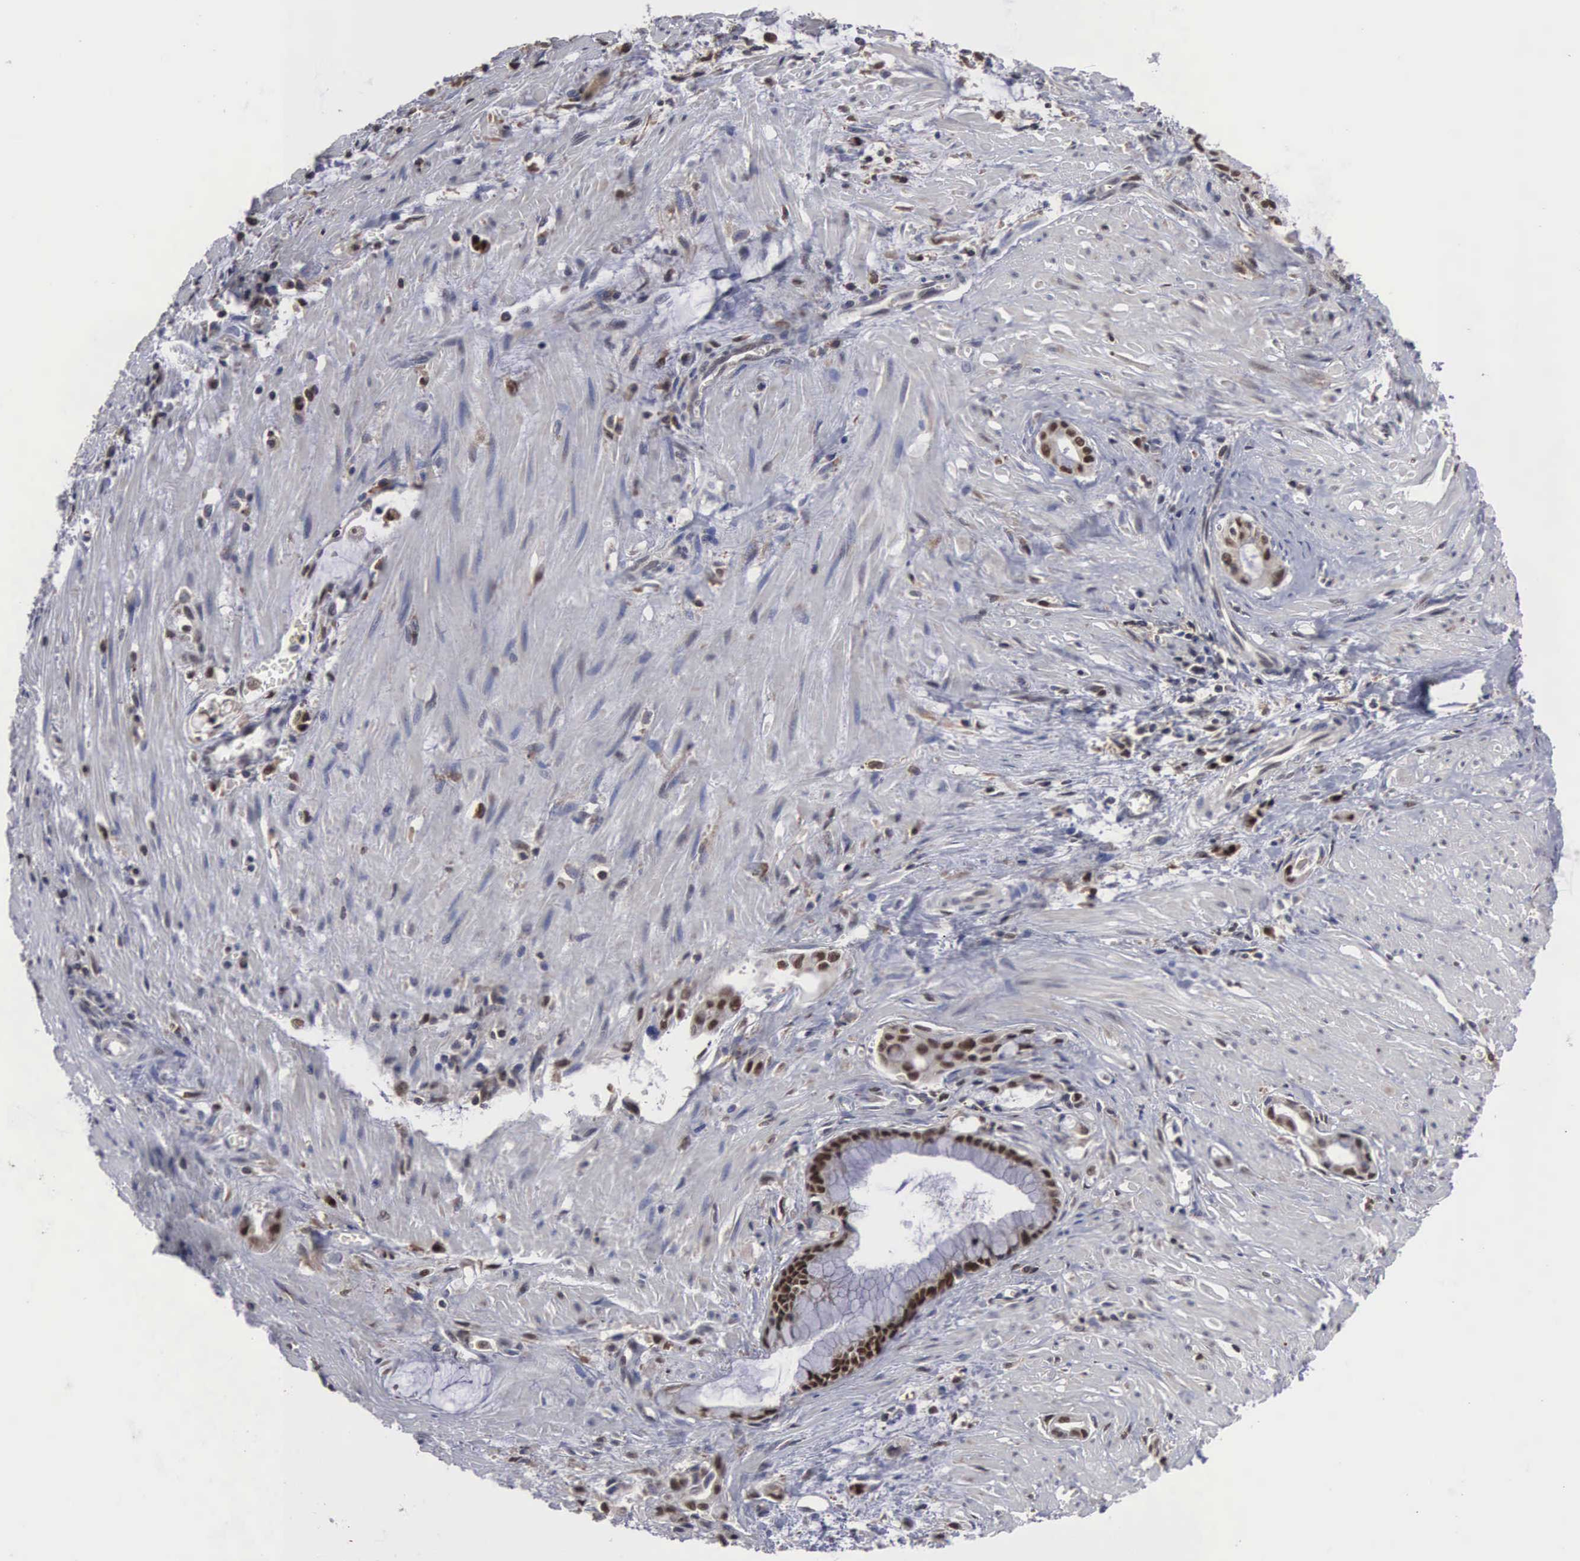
{"staining": {"intensity": "strong", "quantity": ">75%", "location": "nuclear"}, "tissue": "pancreatic cancer", "cell_type": "Tumor cells", "image_type": "cancer", "snomed": [{"axis": "morphology", "description": "Adenocarcinoma, NOS"}, {"axis": "topography", "description": "Pancreas"}], "caption": "Immunohistochemical staining of human pancreatic cancer (adenocarcinoma) shows strong nuclear protein expression in approximately >75% of tumor cells.", "gene": "TRMT5", "patient": {"sex": "male", "age": 59}}